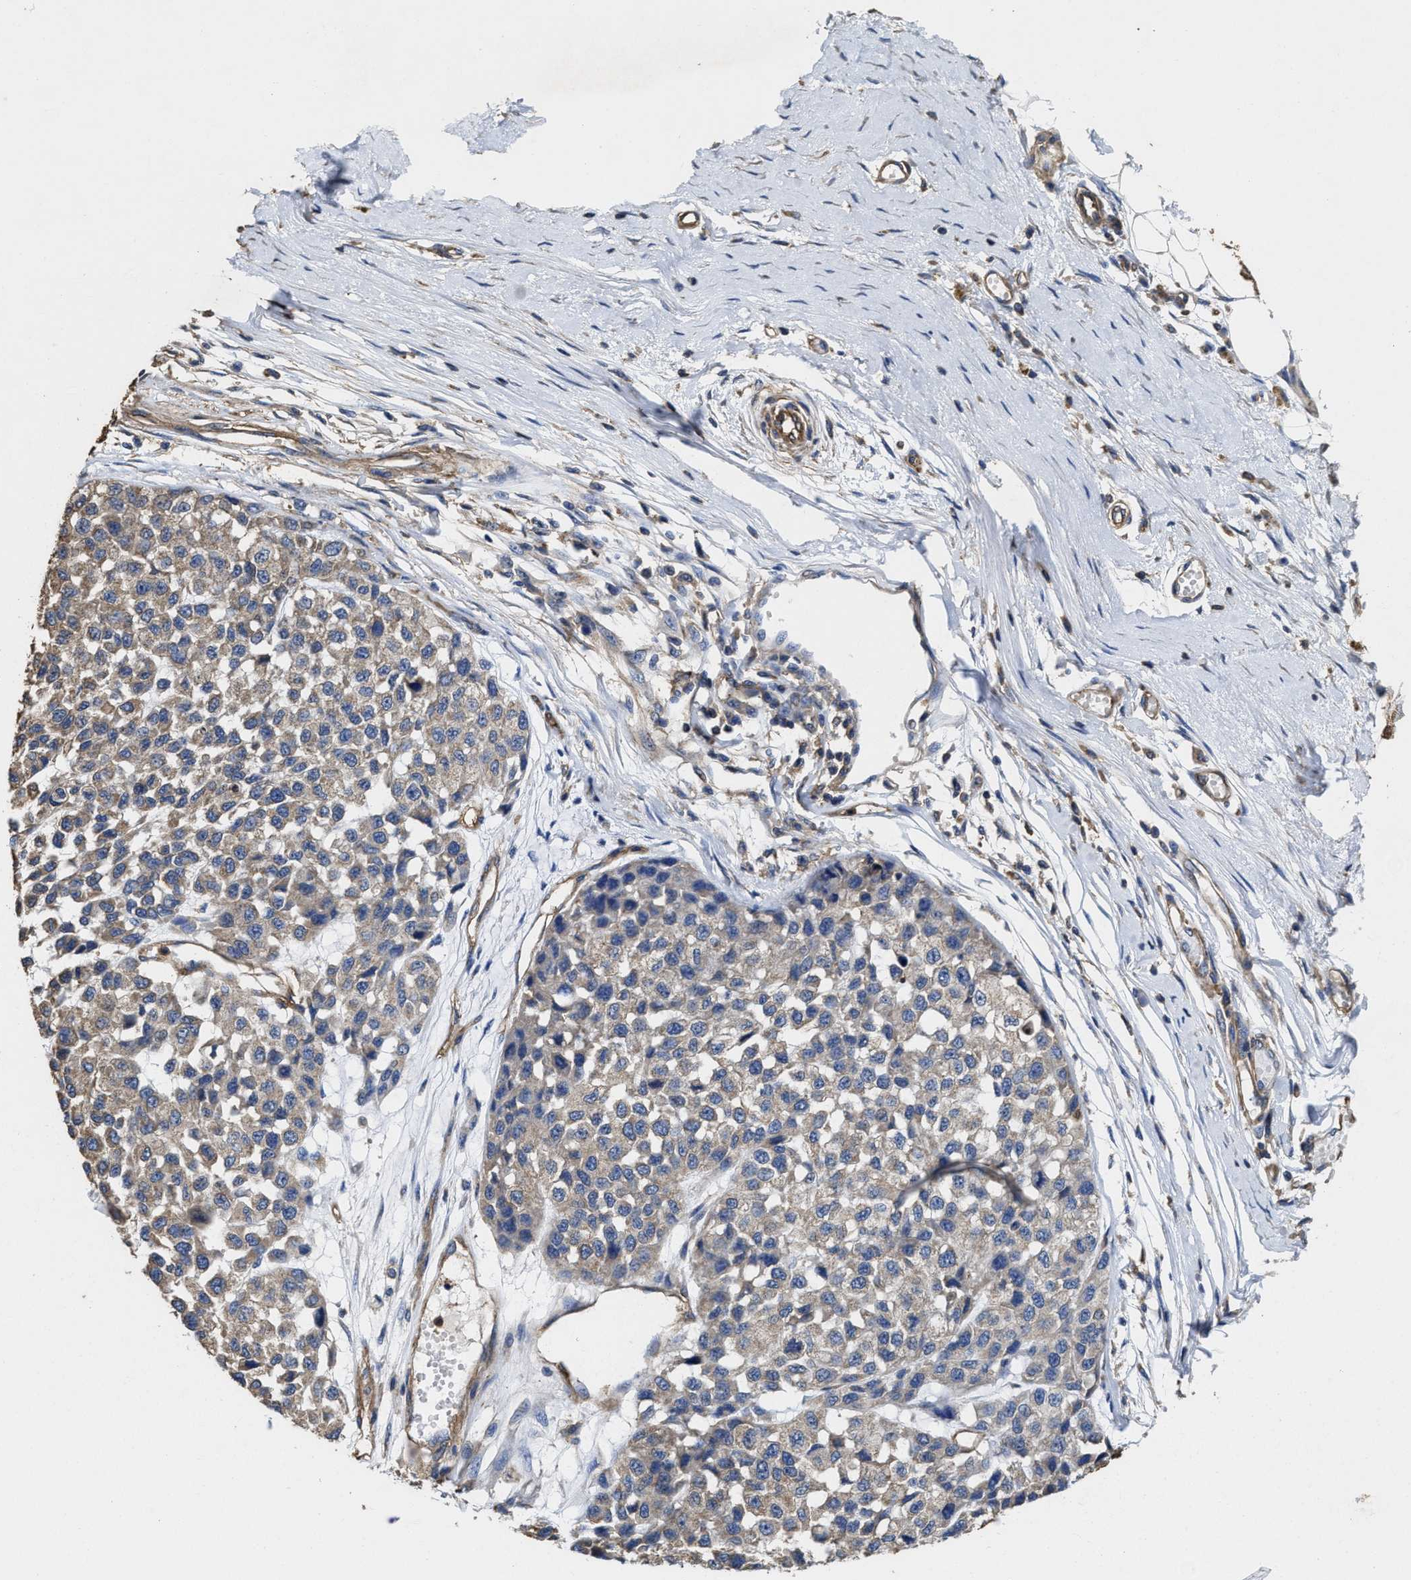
{"staining": {"intensity": "moderate", "quantity": "25%-75%", "location": "cytoplasmic/membranous"}, "tissue": "melanoma", "cell_type": "Tumor cells", "image_type": "cancer", "snomed": [{"axis": "morphology", "description": "Malignant melanoma, NOS"}, {"axis": "topography", "description": "Skin"}], "caption": "Human malignant melanoma stained for a protein (brown) shows moderate cytoplasmic/membranous positive staining in approximately 25%-75% of tumor cells.", "gene": "SFXN4", "patient": {"sex": "male", "age": 62}}